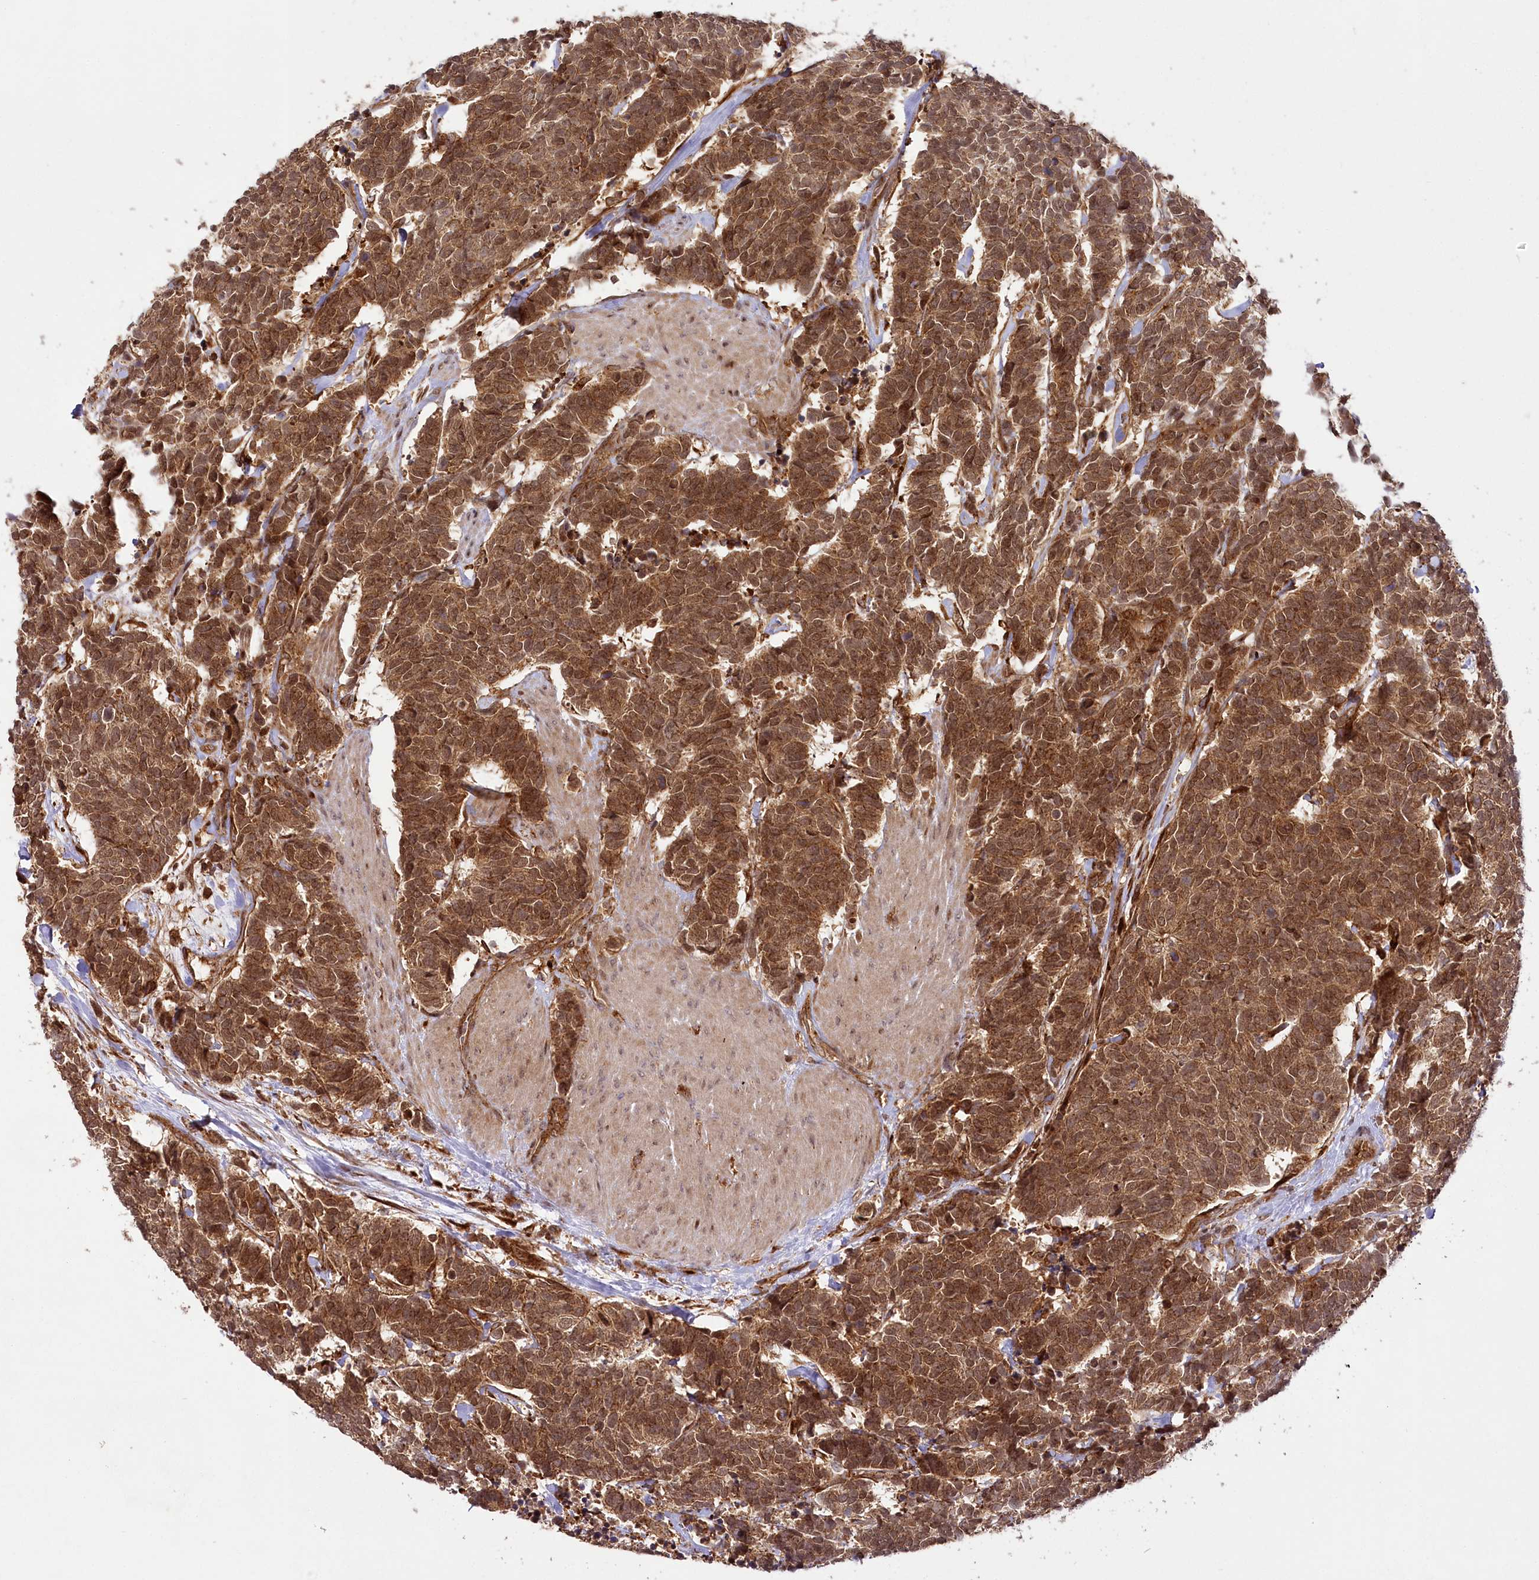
{"staining": {"intensity": "strong", "quantity": ">75%", "location": "cytoplasmic/membranous,nuclear"}, "tissue": "carcinoid", "cell_type": "Tumor cells", "image_type": "cancer", "snomed": [{"axis": "morphology", "description": "Carcinoma, NOS"}, {"axis": "morphology", "description": "Carcinoid, malignant, NOS"}, {"axis": "topography", "description": "Urinary bladder"}], "caption": "This photomicrograph shows immunohistochemistry (IHC) staining of carcinoid, with high strong cytoplasmic/membranous and nuclear positivity in approximately >75% of tumor cells.", "gene": "COPG1", "patient": {"sex": "male", "age": 57}}